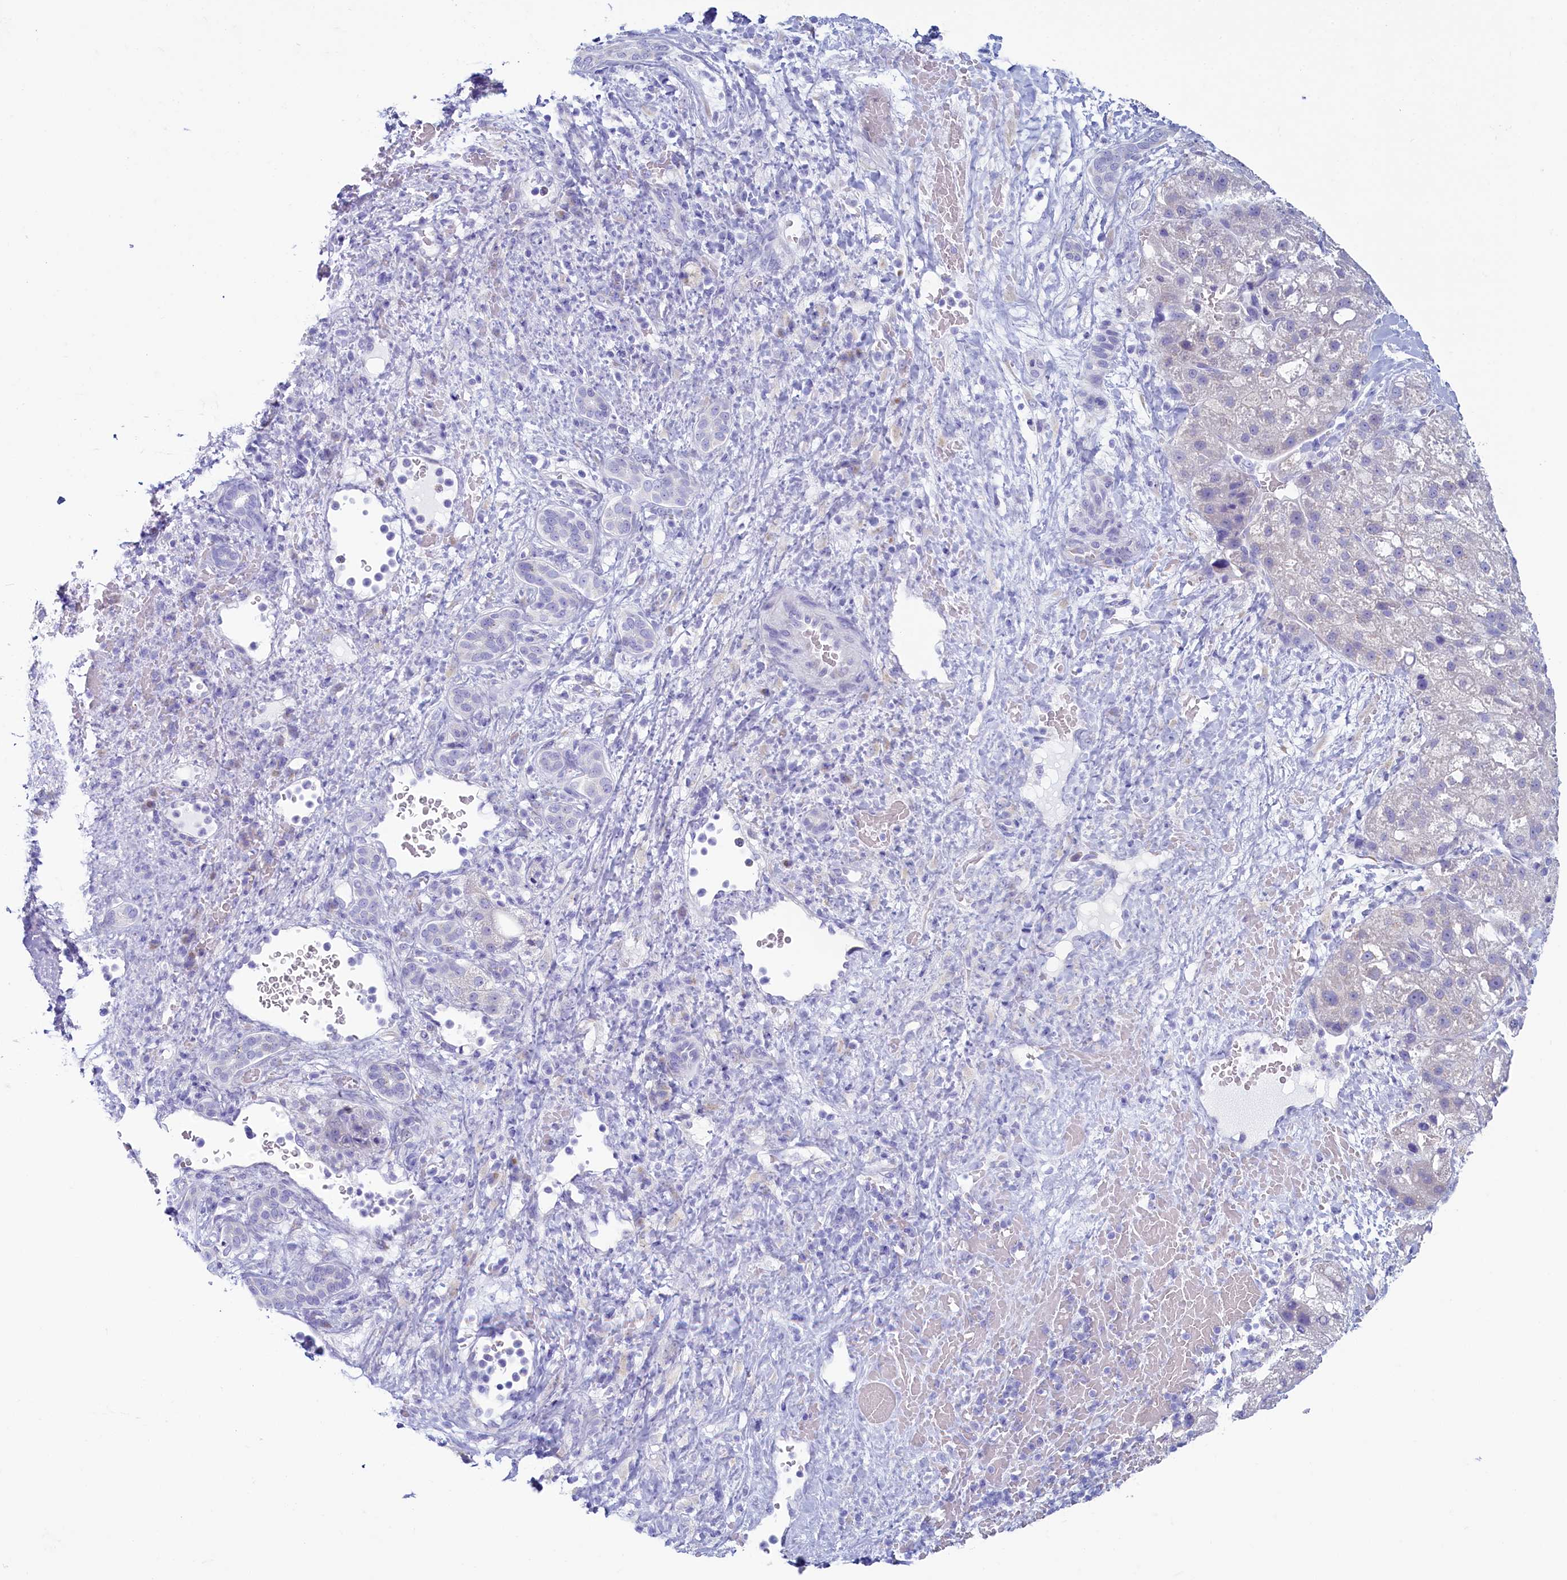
{"staining": {"intensity": "negative", "quantity": "none", "location": "none"}, "tissue": "liver cancer", "cell_type": "Tumor cells", "image_type": "cancer", "snomed": [{"axis": "morphology", "description": "Normal tissue, NOS"}, {"axis": "morphology", "description": "Carcinoma, Hepatocellular, NOS"}, {"axis": "topography", "description": "Liver"}], "caption": "An image of human liver cancer (hepatocellular carcinoma) is negative for staining in tumor cells. Nuclei are stained in blue.", "gene": "SKA3", "patient": {"sex": "male", "age": 57}}